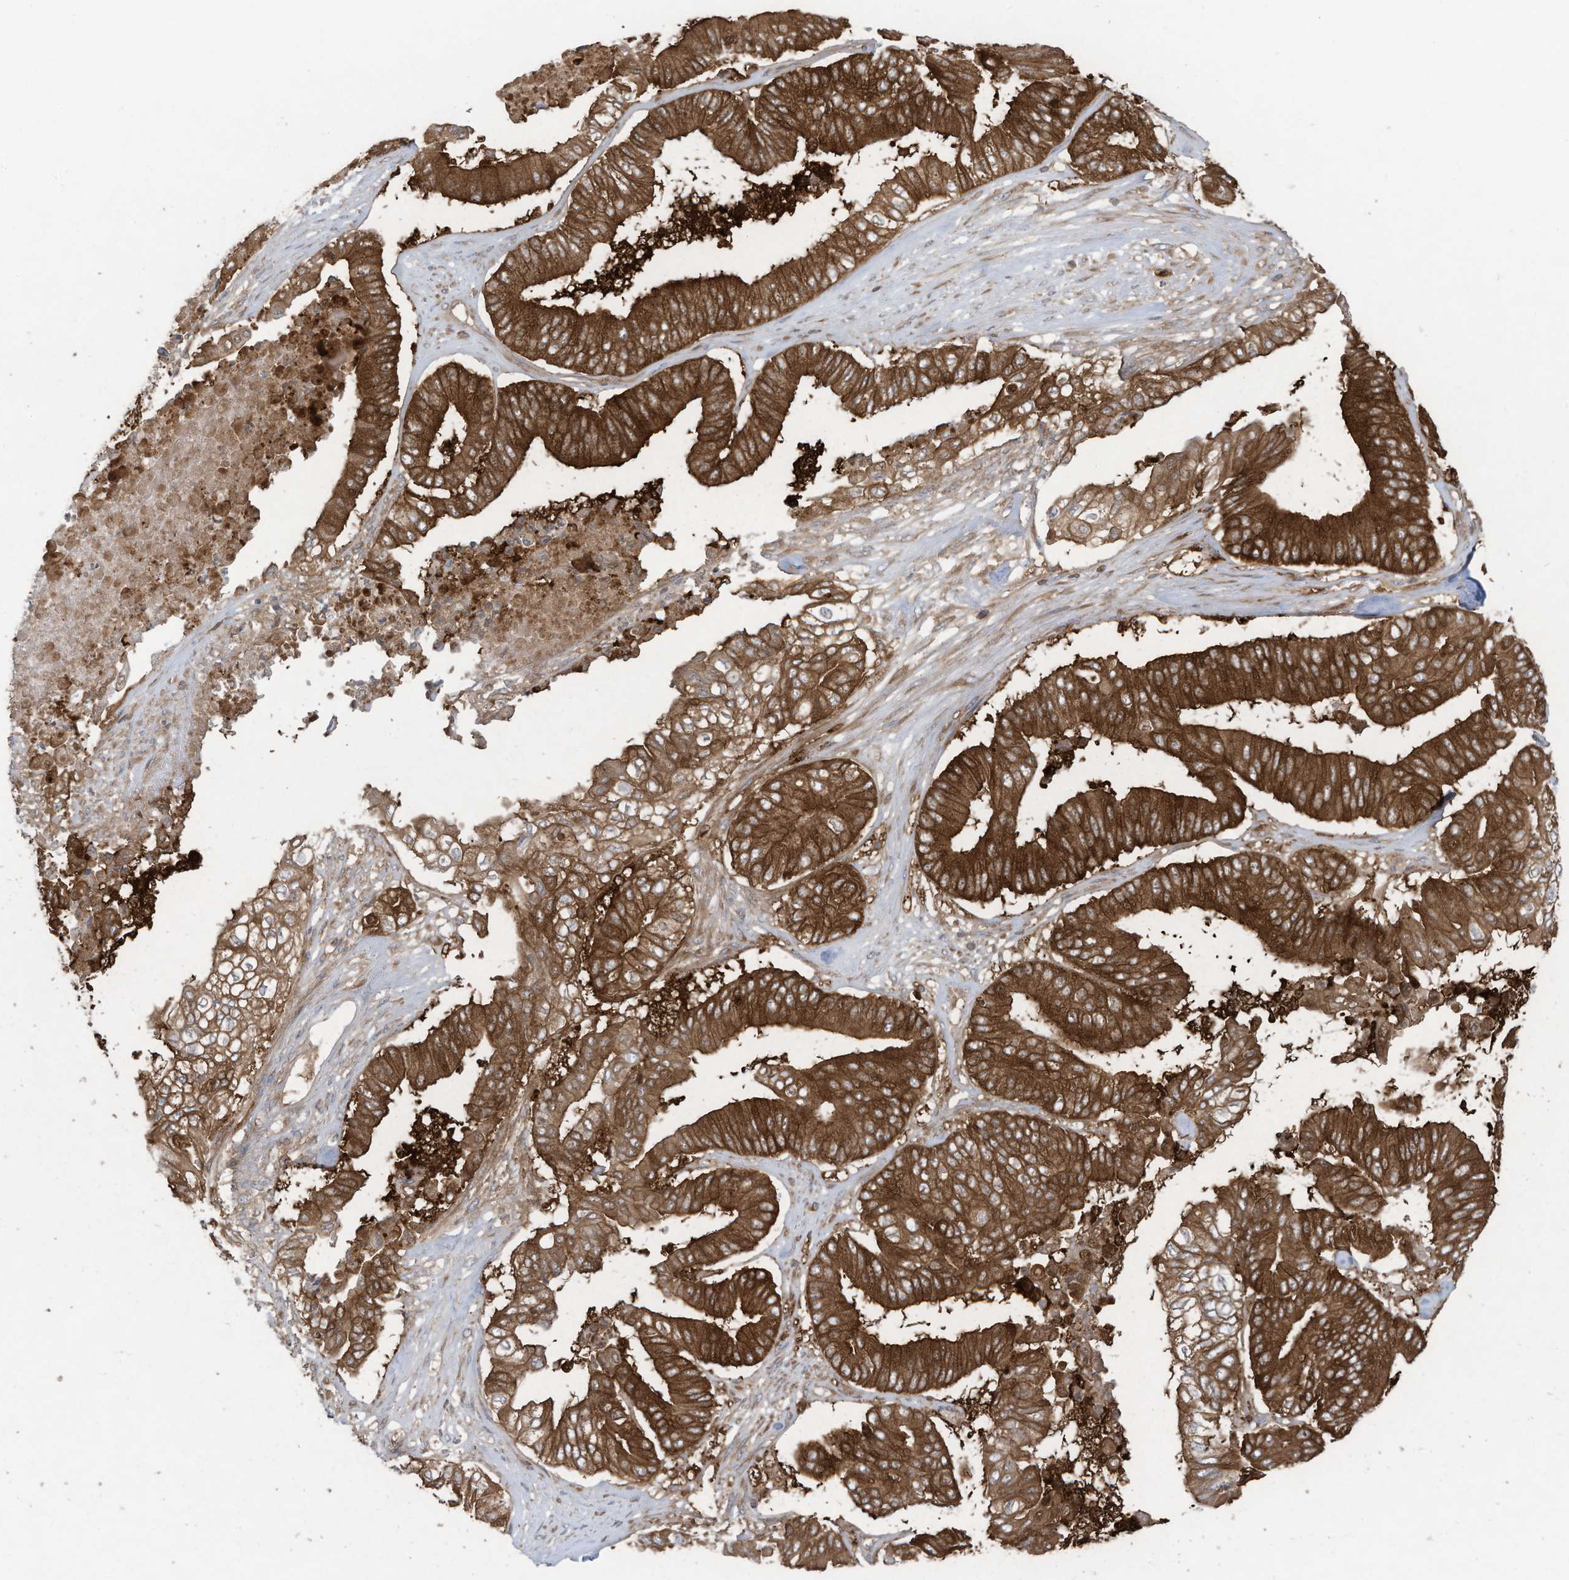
{"staining": {"intensity": "strong", "quantity": ">75%", "location": "cytoplasmic/membranous,nuclear"}, "tissue": "pancreatic cancer", "cell_type": "Tumor cells", "image_type": "cancer", "snomed": [{"axis": "morphology", "description": "Adenocarcinoma, NOS"}, {"axis": "topography", "description": "Pancreas"}], "caption": "The immunohistochemical stain labels strong cytoplasmic/membranous and nuclear positivity in tumor cells of adenocarcinoma (pancreatic) tissue.", "gene": "OLA1", "patient": {"sex": "female", "age": 77}}